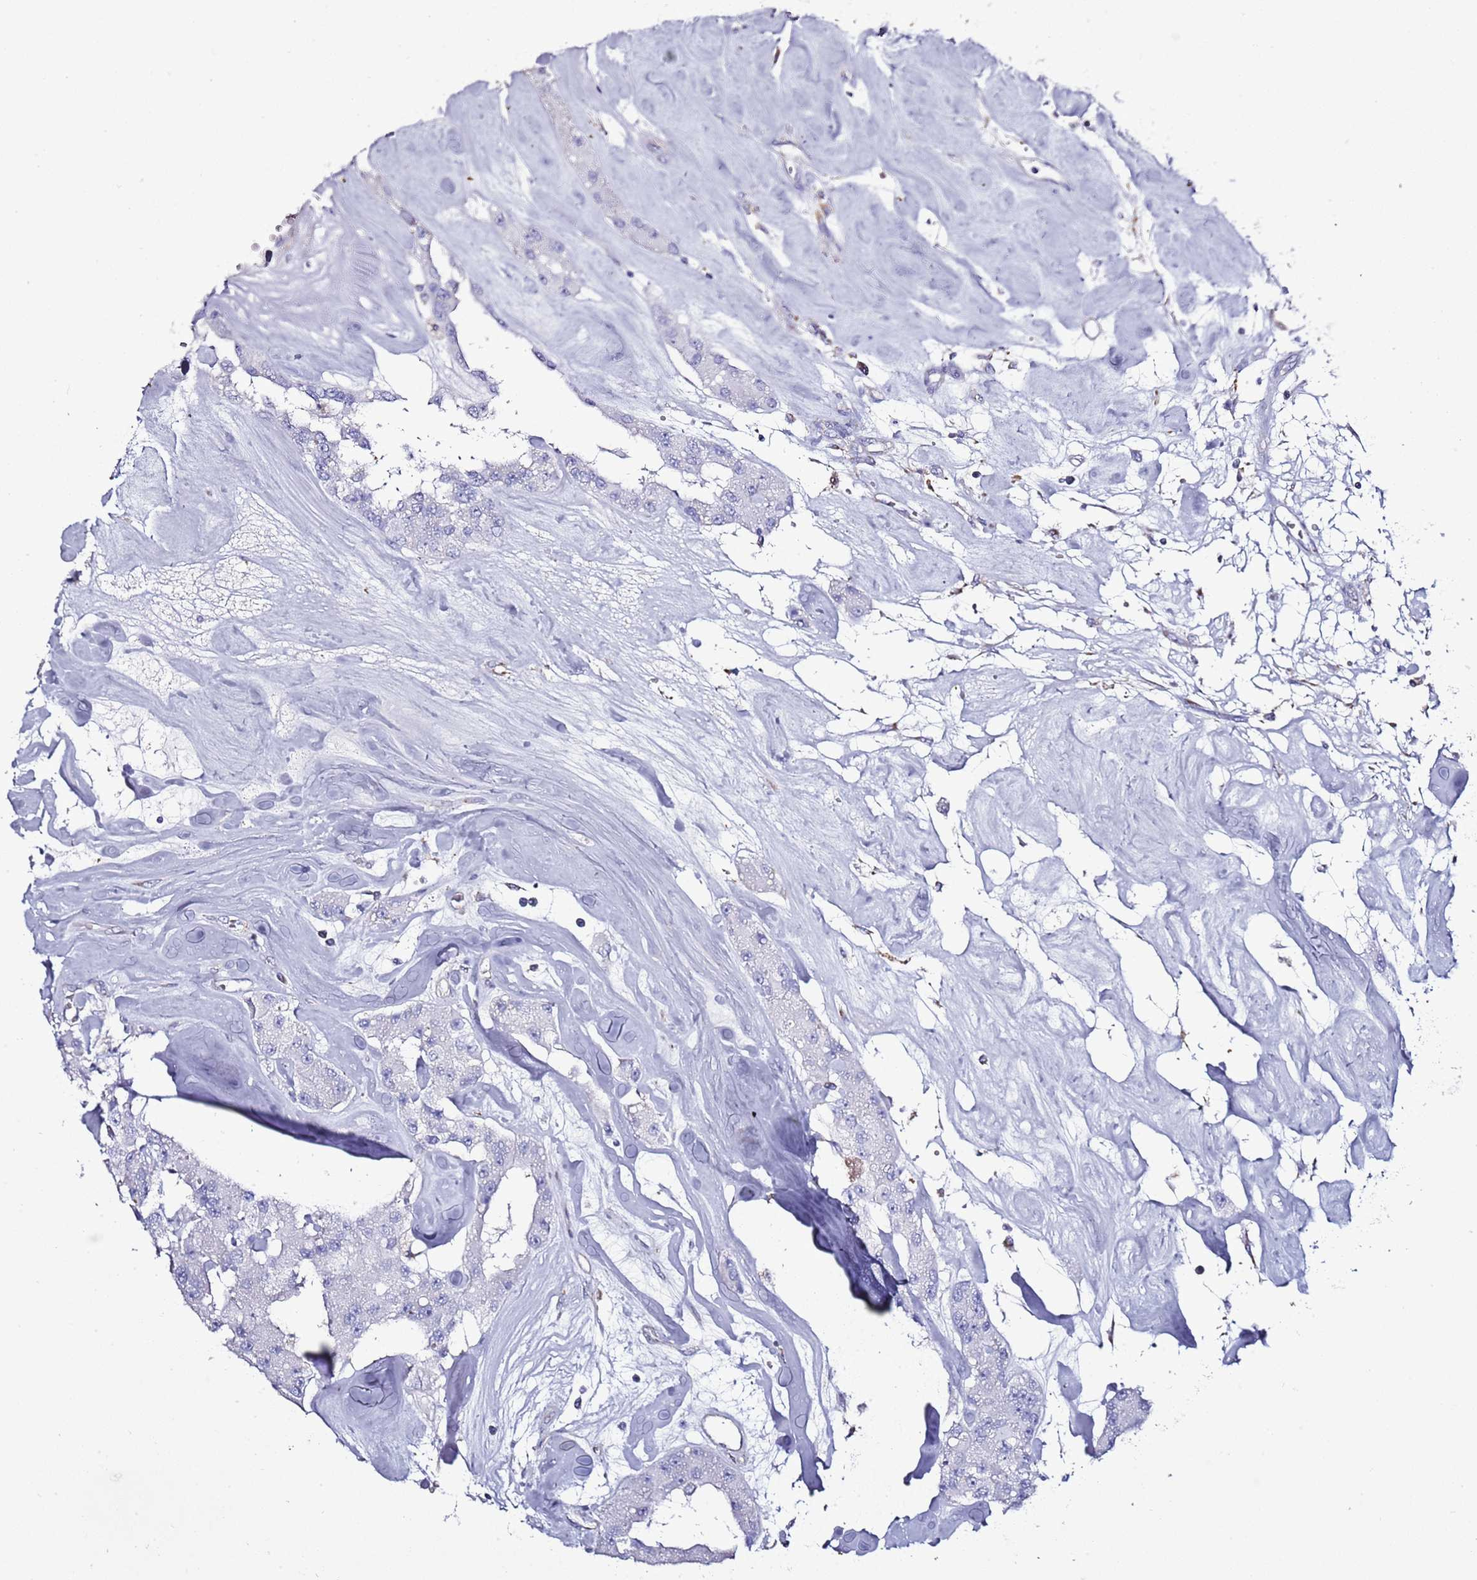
{"staining": {"intensity": "negative", "quantity": "none", "location": "none"}, "tissue": "carcinoid", "cell_type": "Tumor cells", "image_type": "cancer", "snomed": [{"axis": "morphology", "description": "Carcinoid, malignant, NOS"}, {"axis": "topography", "description": "Pancreas"}], "caption": "Histopathology image shows no significant protein expression in tumor cells of carcinoid.", "gene": "SLC23A1", "patient": {"sex": "male", "age": 41}}